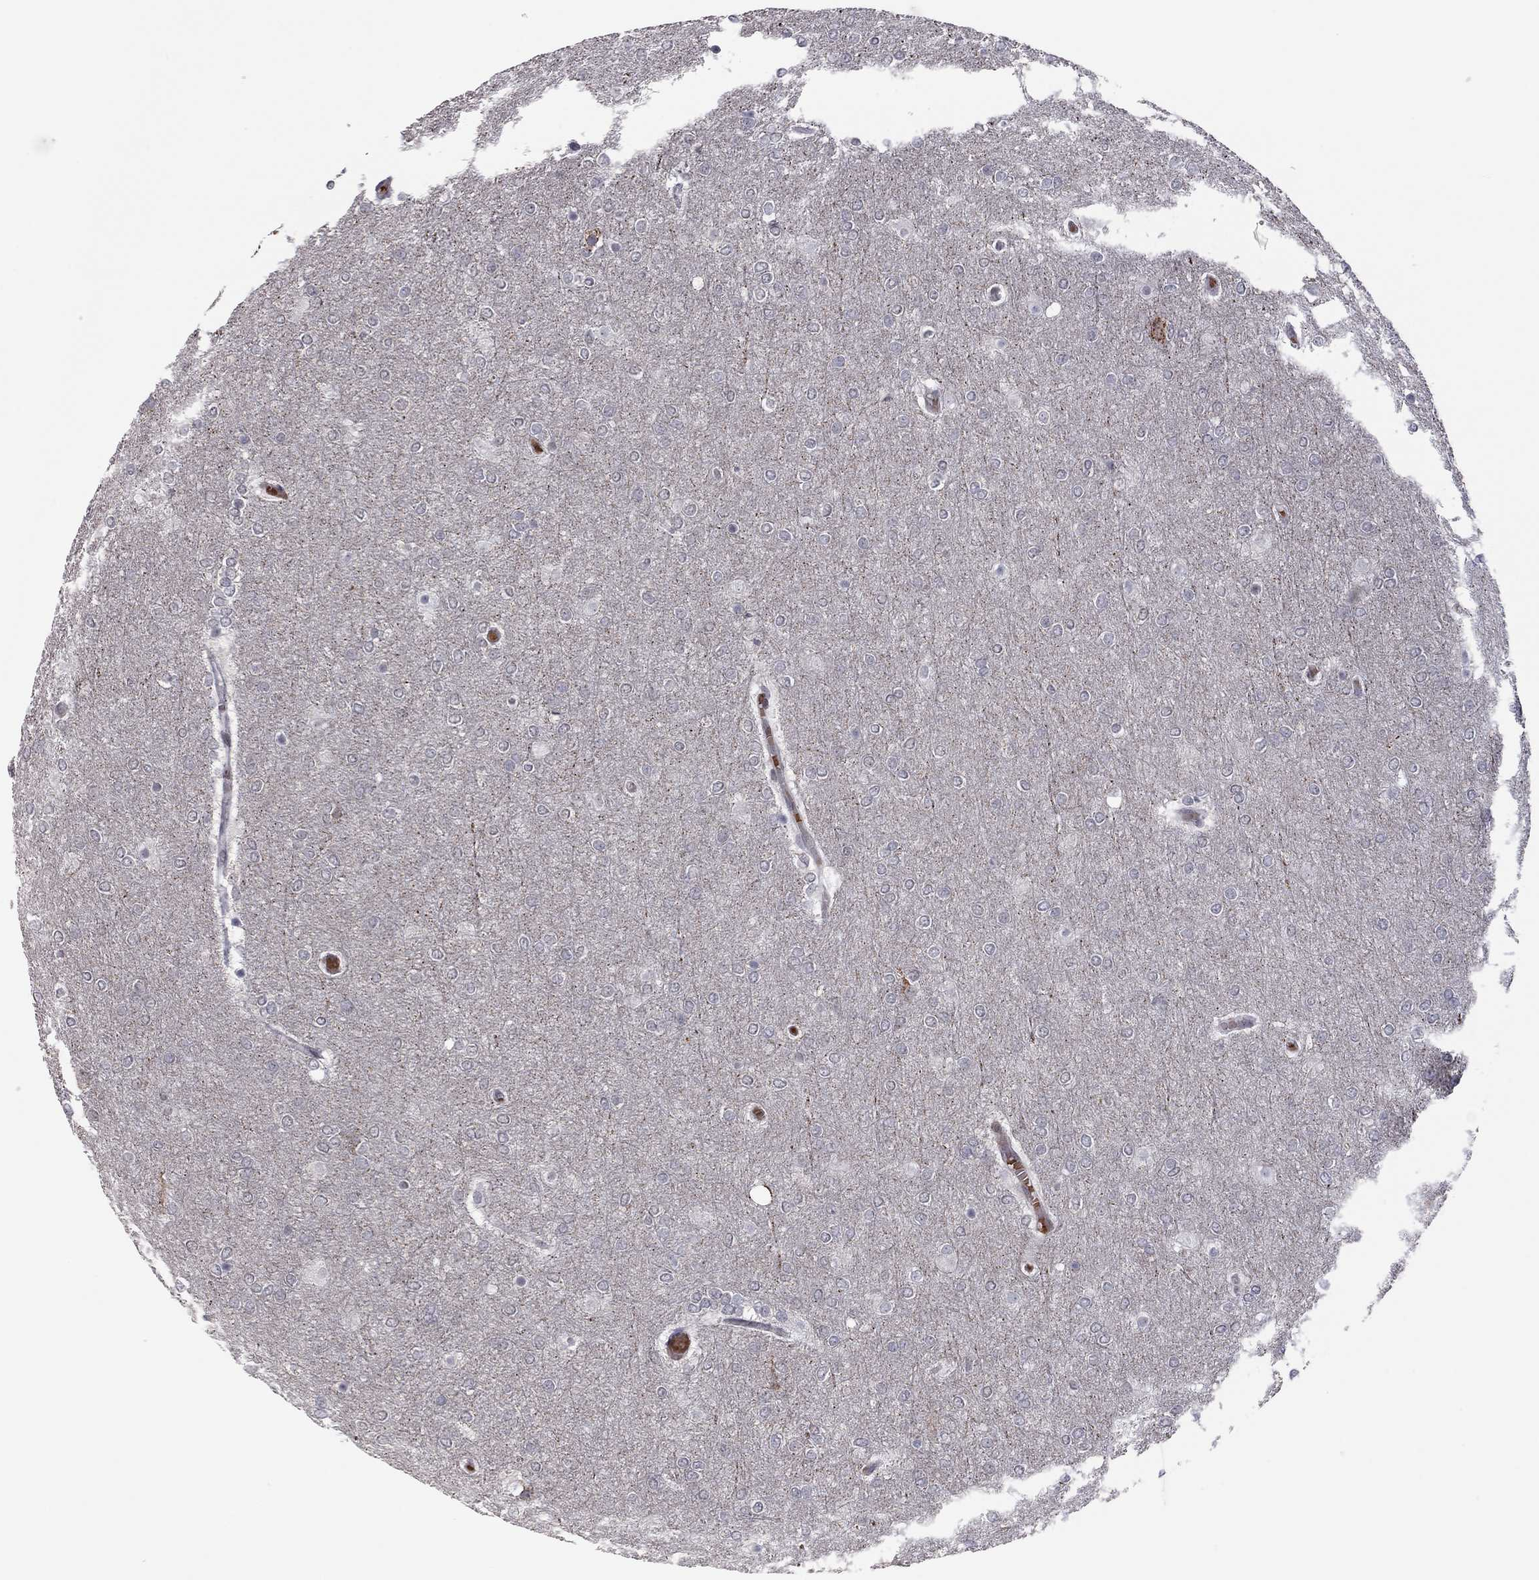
{"staining": {"intensity": "negative", "quantity": "none", "location": "none"}, "tissue": "glioma", "cell_type": "Tumor cells", "image_type": "cancer", "snomed": [{"axis": "morphology", "description": "Glioma, malignant, High grade"}, {"axis": "topography", "description": "Brain"}], "caption": "A histopathology image of human high-grade glioma (malignant) is negative for staining in tumor cells.", "gene": "MC3R", "patient": {"sex": "female", "age": 61}}